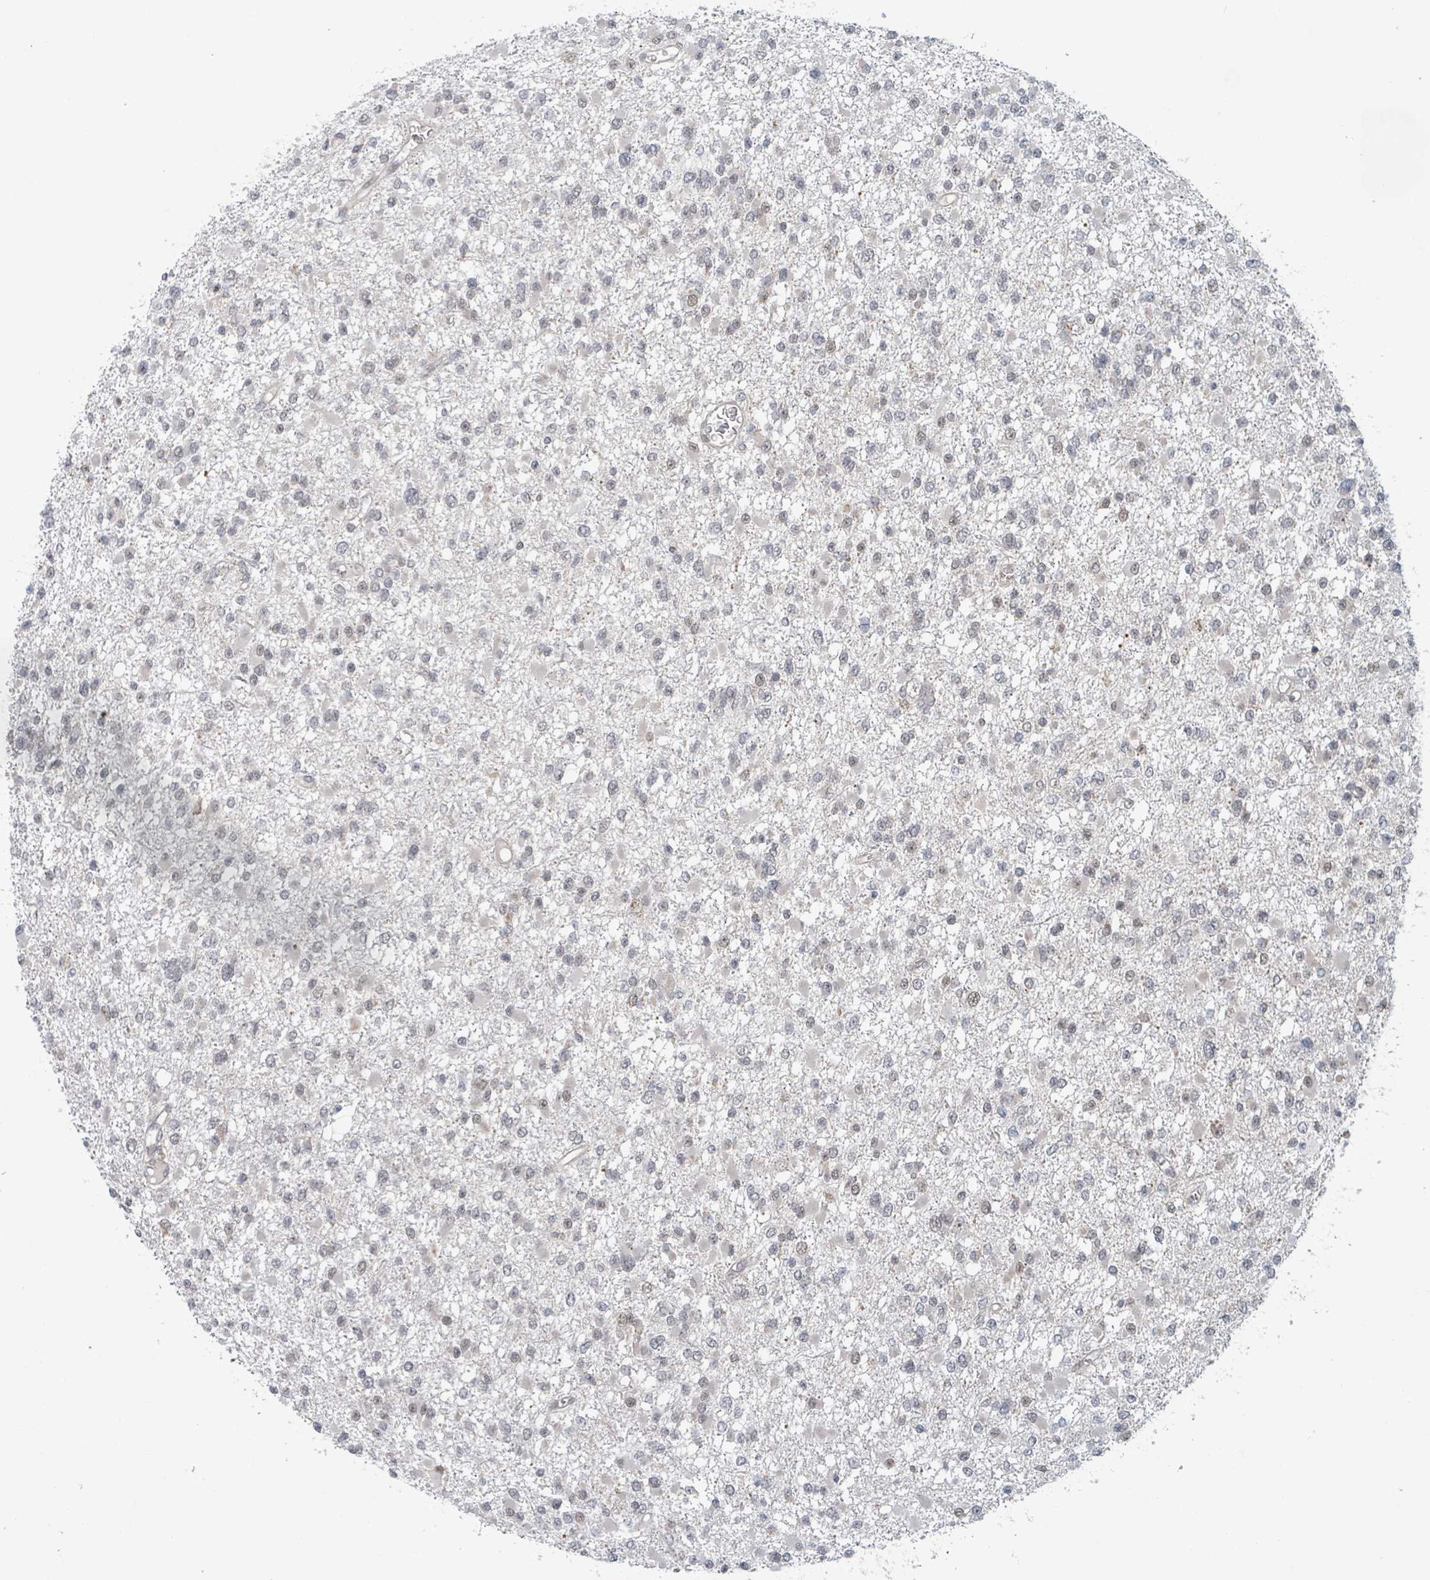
{"staining": {"intensity": "weak", "quantity": "25%-75%", "location": "nuclear"}, "tissue": "glioma", "cell_type": "Tumor cells", "image_type": "cancer", "snomed": [{"axis": "morphology", "description": "Glioma, malignant, Low grade"}, {"axis": "topography", "description": "Brain"}], "caption": "Protein staining by IHC reveals weak nuclear positivity in approximately 25%-75% of tumor cells in glioma.", "gene": "GTF3C1", "patient": {"sex": "female", "age": 22}}